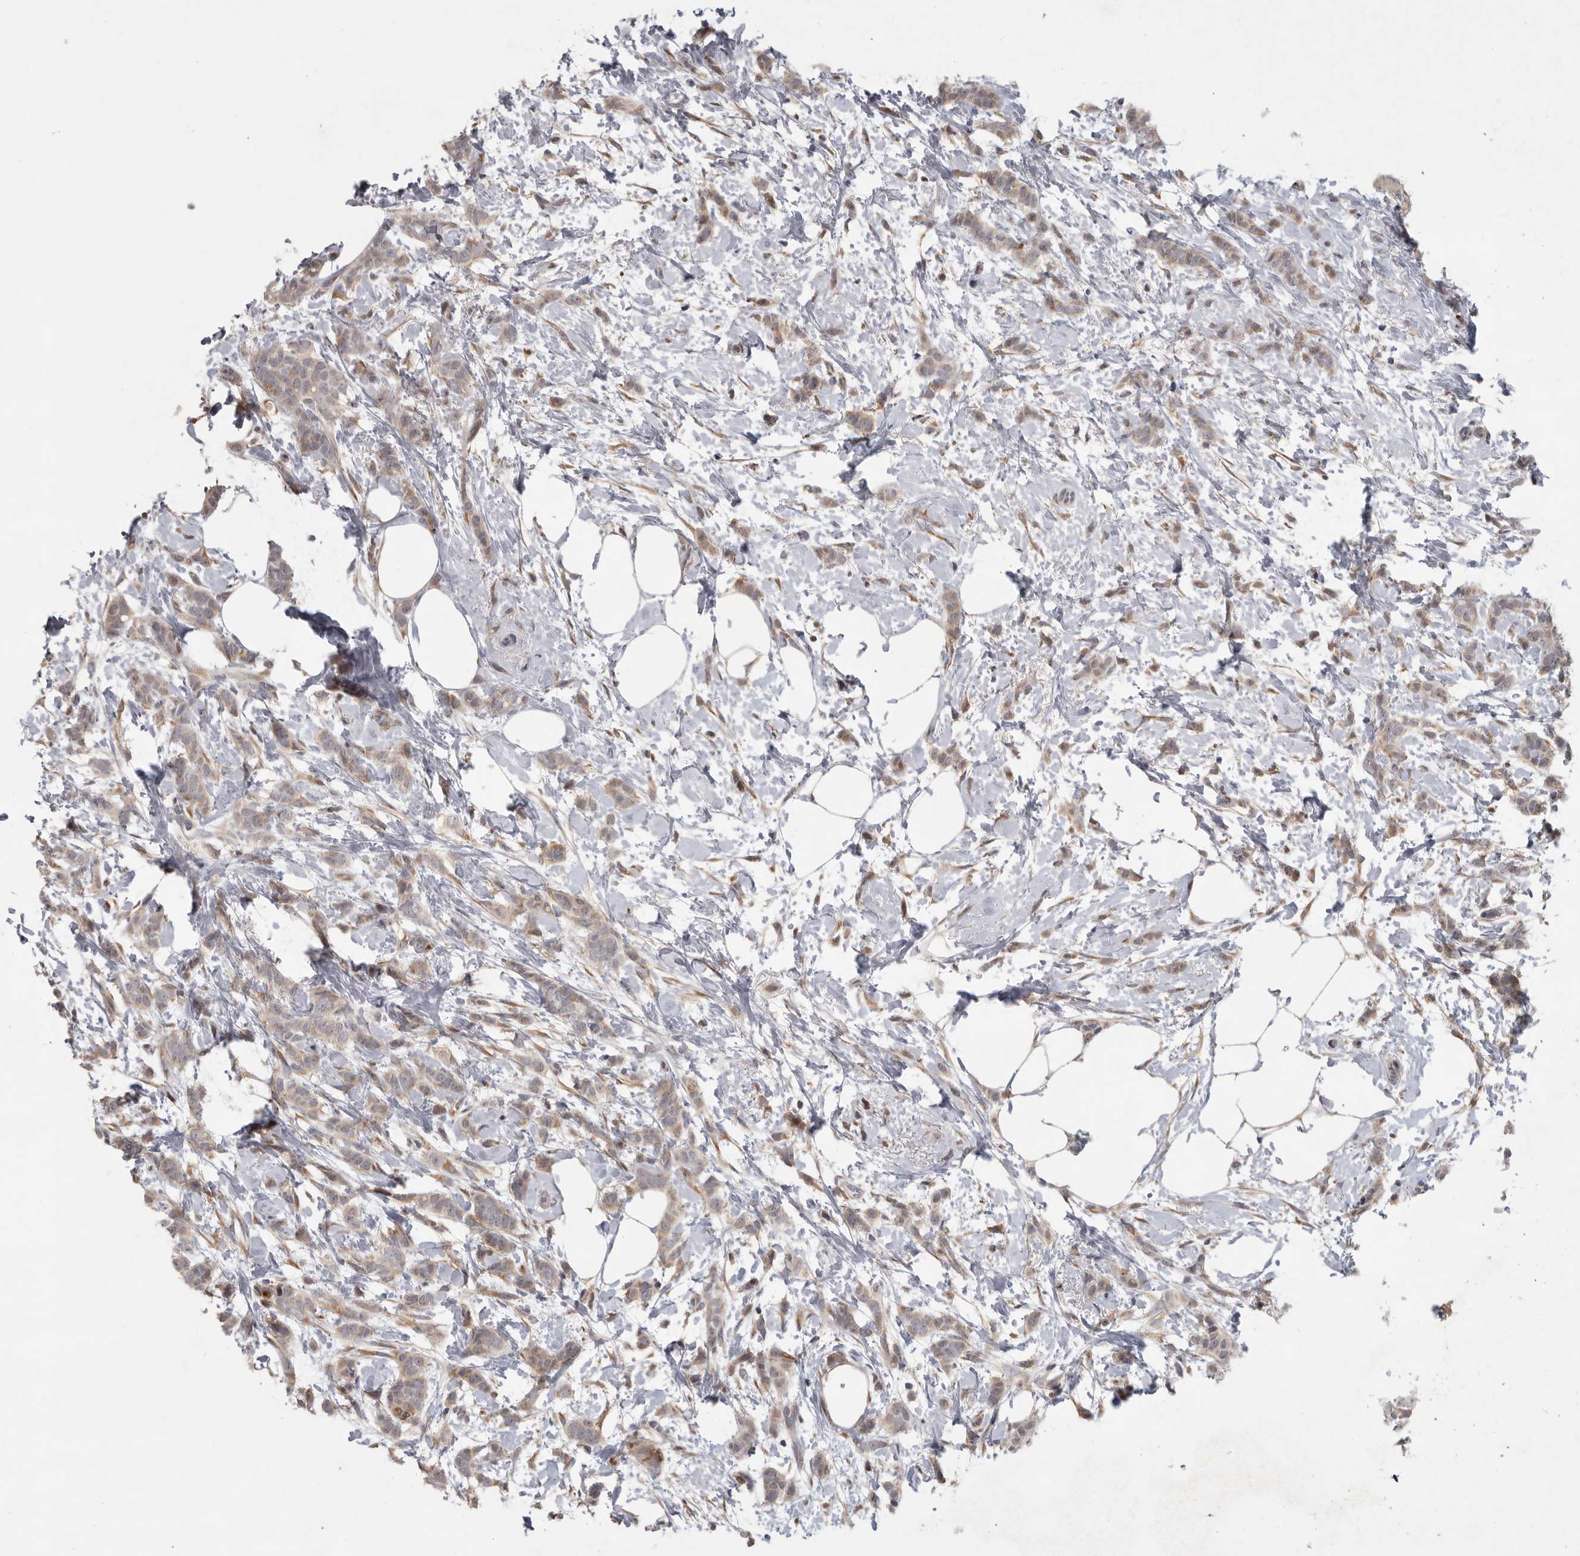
{"staining": {"intensity": "weak", "quantity": ">75%", "location": "cytoplasmic/membranous"}, "tissue": "breast cancer", "cell_type": "Tumor cells", "image_type": "cancer", "snomed": [{"axis": "morphology", "description": "Lobular carcinoma, in situ"}, {"axis": "morphology", "description": "Lobular carcinoma"}, {"axis": "topography", "description": "Breast"}], "caption": "Immunohistochemistry photomicrograph of breast cancer stained for a protein (brown), which demonstrates low levels of weak cytoplasmic/membranous staining in approximately >75% of tumor cells.", "gene": "MAN2A1", "patient": {"sex": "female", "age": 41}}